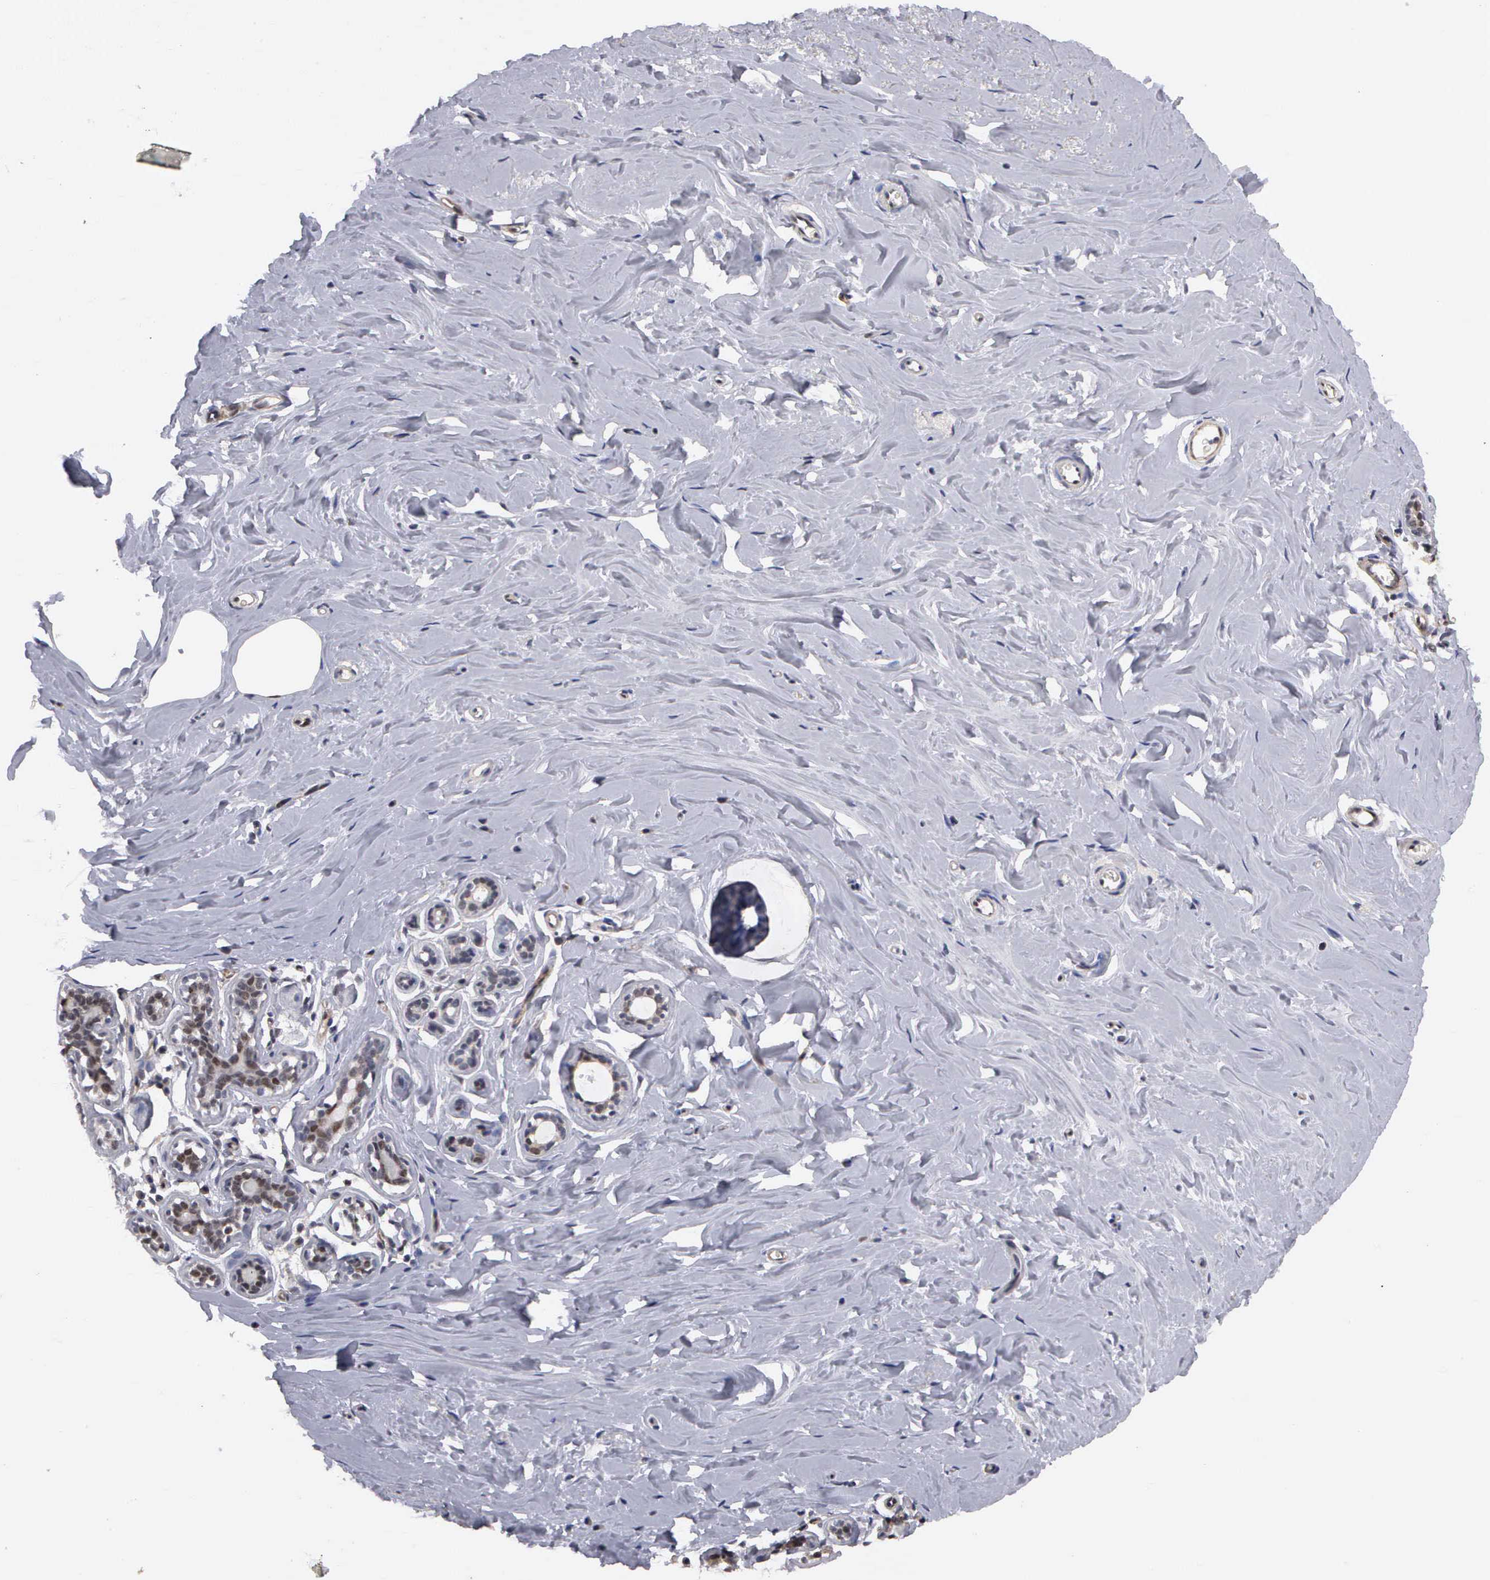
{"staining": {"intensity": "weak", "quantity": ">75%", "location": "nuclear"}, "tissue": "breast", "cell_type": "Adipocytes", "image_type": "normal", "snomed": [{"axis": "morphology", "description": "Normal tissue, NOS"}, {"axis": "topography", "description": "Breast"}], "caption": "Protein positivity by IHC displays weak nuclear positivity in approximately >75% of adipocytes in benign breast.", "gene": "ZBTB33", "patient": {"sex": "female", "age": 45}}